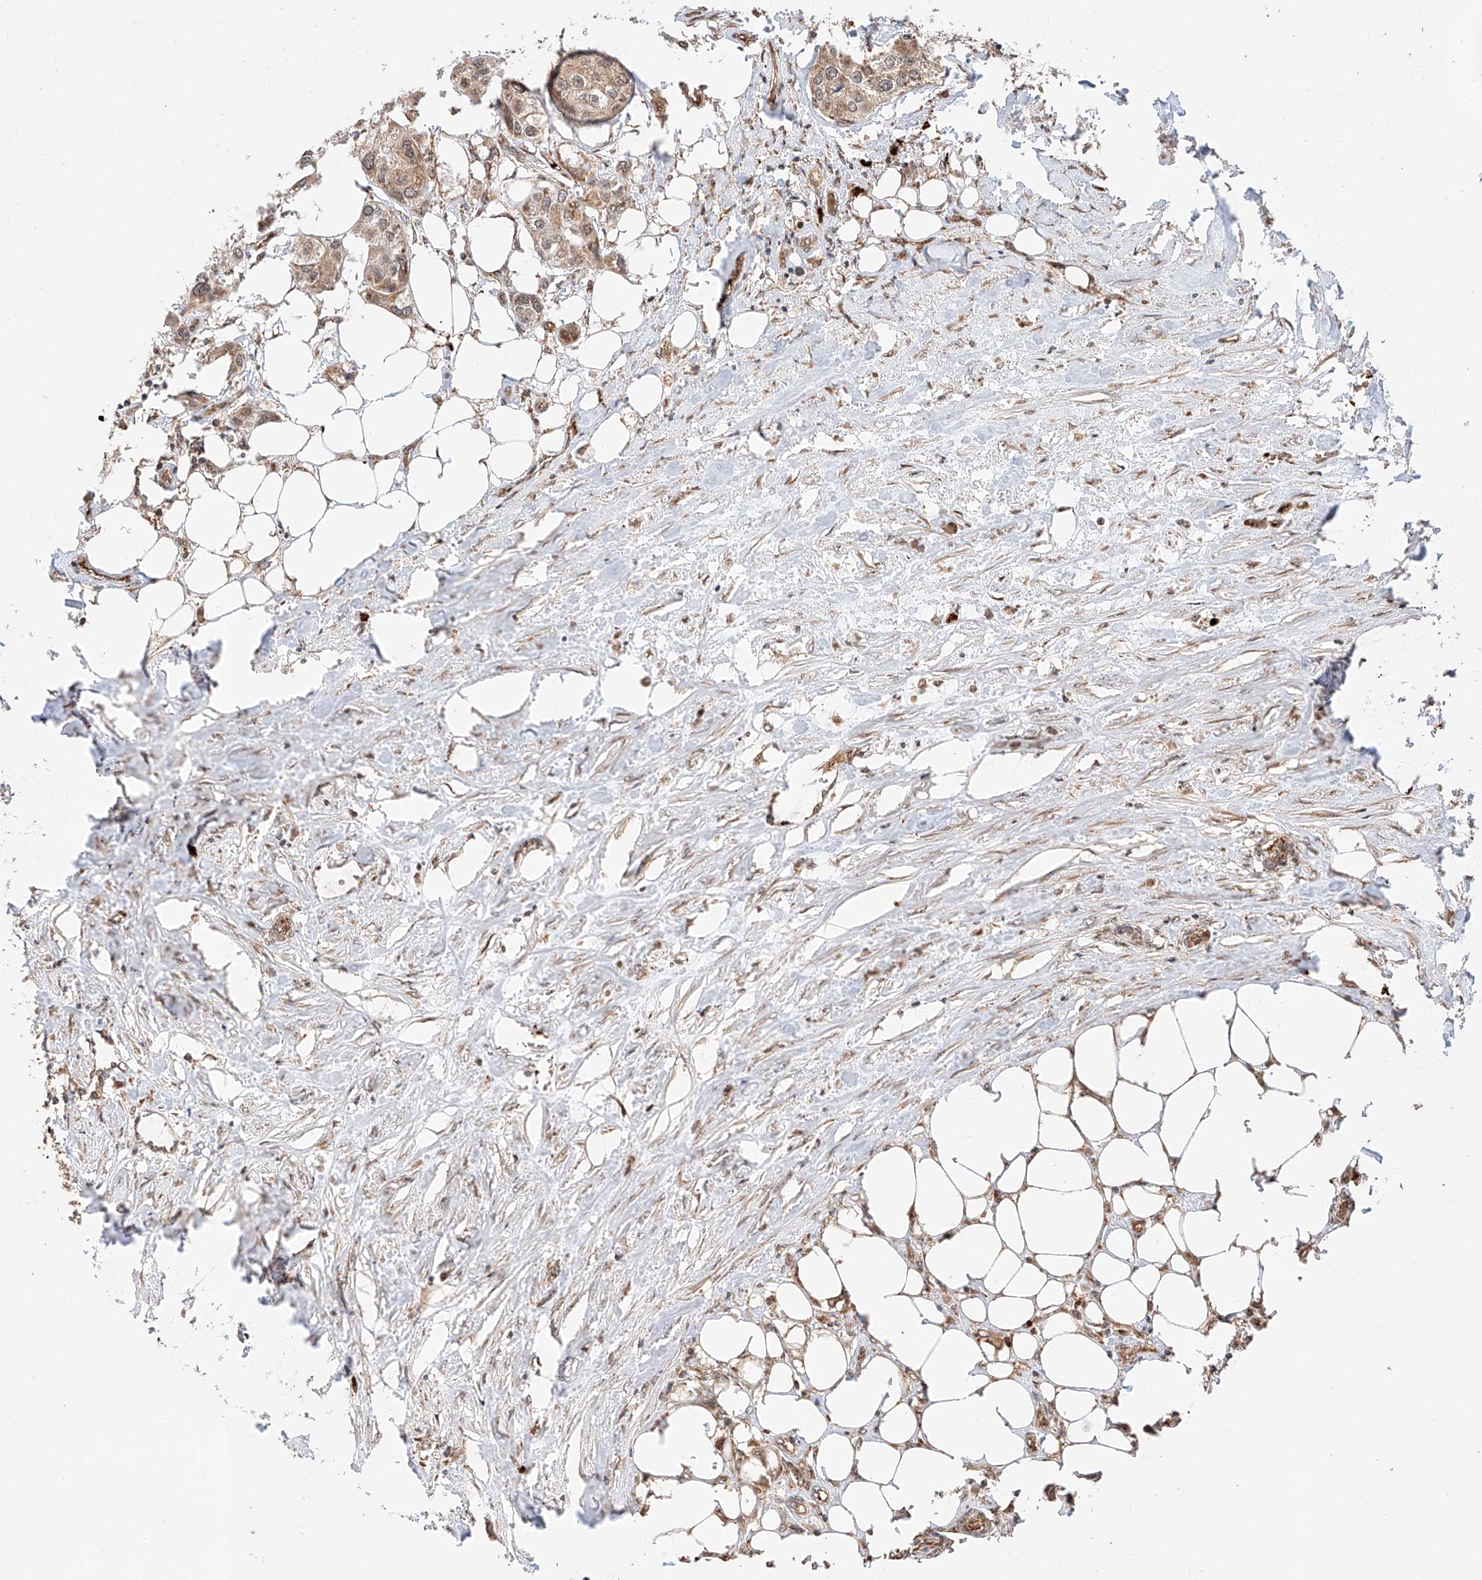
{"staining": {"intensity": "moderate", "quantity": ">75%", "location": "cytoplasmic/membranous"}, "tissue": "urothelial cancer", "cell_type": "Tumor cells", "image_type": "cancer", "snomed": [{"axis": "morphology", "description": "Urothelial carcinoma, High grade"}, {"axis": "topography", "description": "Urinary bladder"}], "caption": "A brown stain shows moderate cytoplasmic/membranous staining of a protein in human urothelial cancer tumor cells. (DAB (3,3'-diaminobenzidine) = brown stain, brightfield microscopy at high magnification).", "gene": "THTPA", "patient": {"sex": "male", "age": 64}}